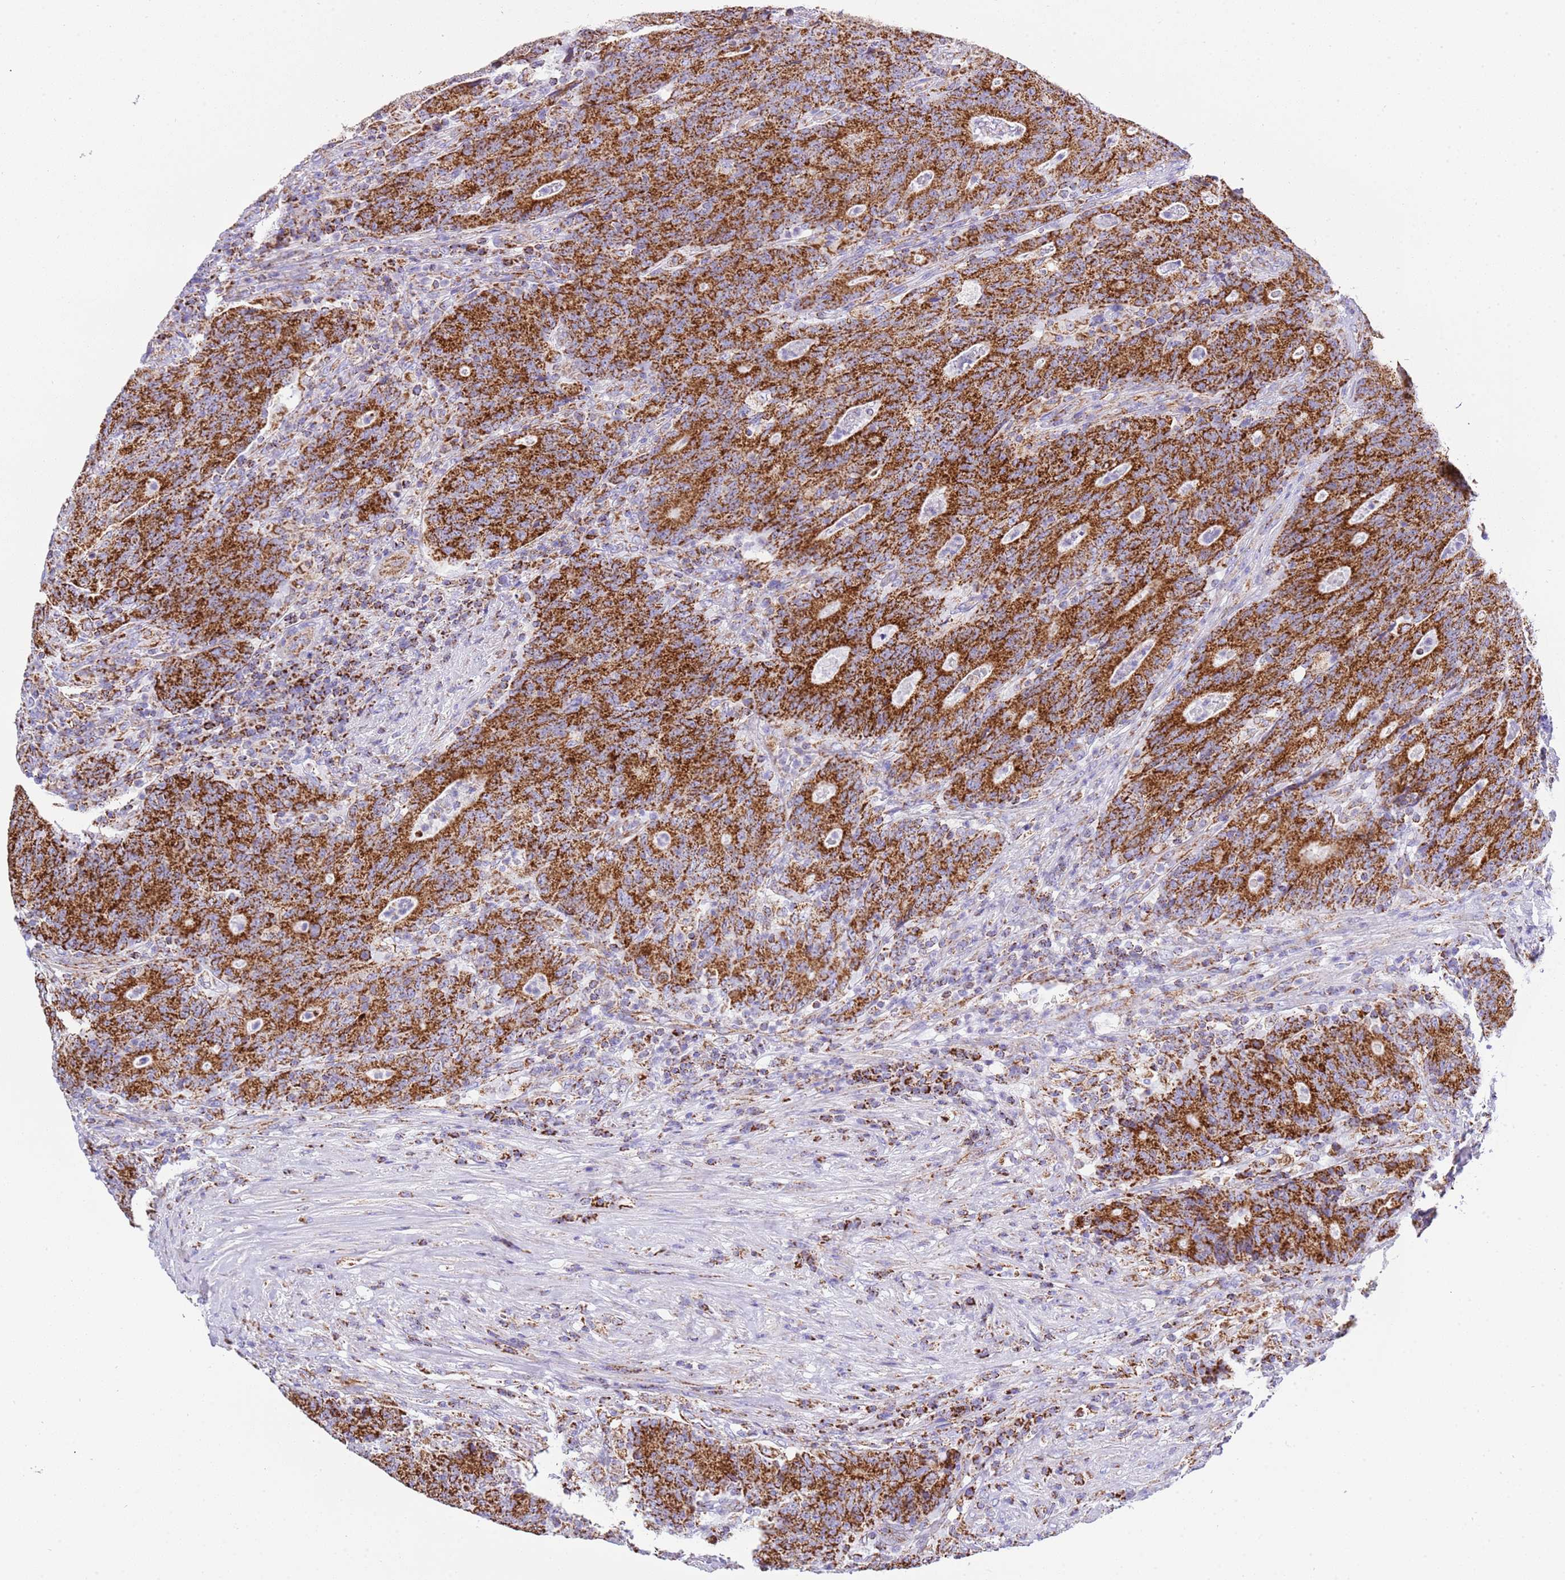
{"staining": {"intensity": "strong", "quantity": ">75%", "location": "cytoplasmic/membranous"}, "tissue": "colorectal cancer", "cell_type": "Tumor cells", "image_type": "cancer", "snomed": [{"axis": "morphology", "description": "Adenocarcinoma, NOS"}, {"axis": "topography", "description": "Colon"}], "caption": "Colorectal adenocarcinoma stained with a brown dye reveals strong cytoplasmic/membranous positive expression in approximately >75% of tumor cells.", "gene": "SUCLG2", "patient": {"sex": "female", "age": 75}}